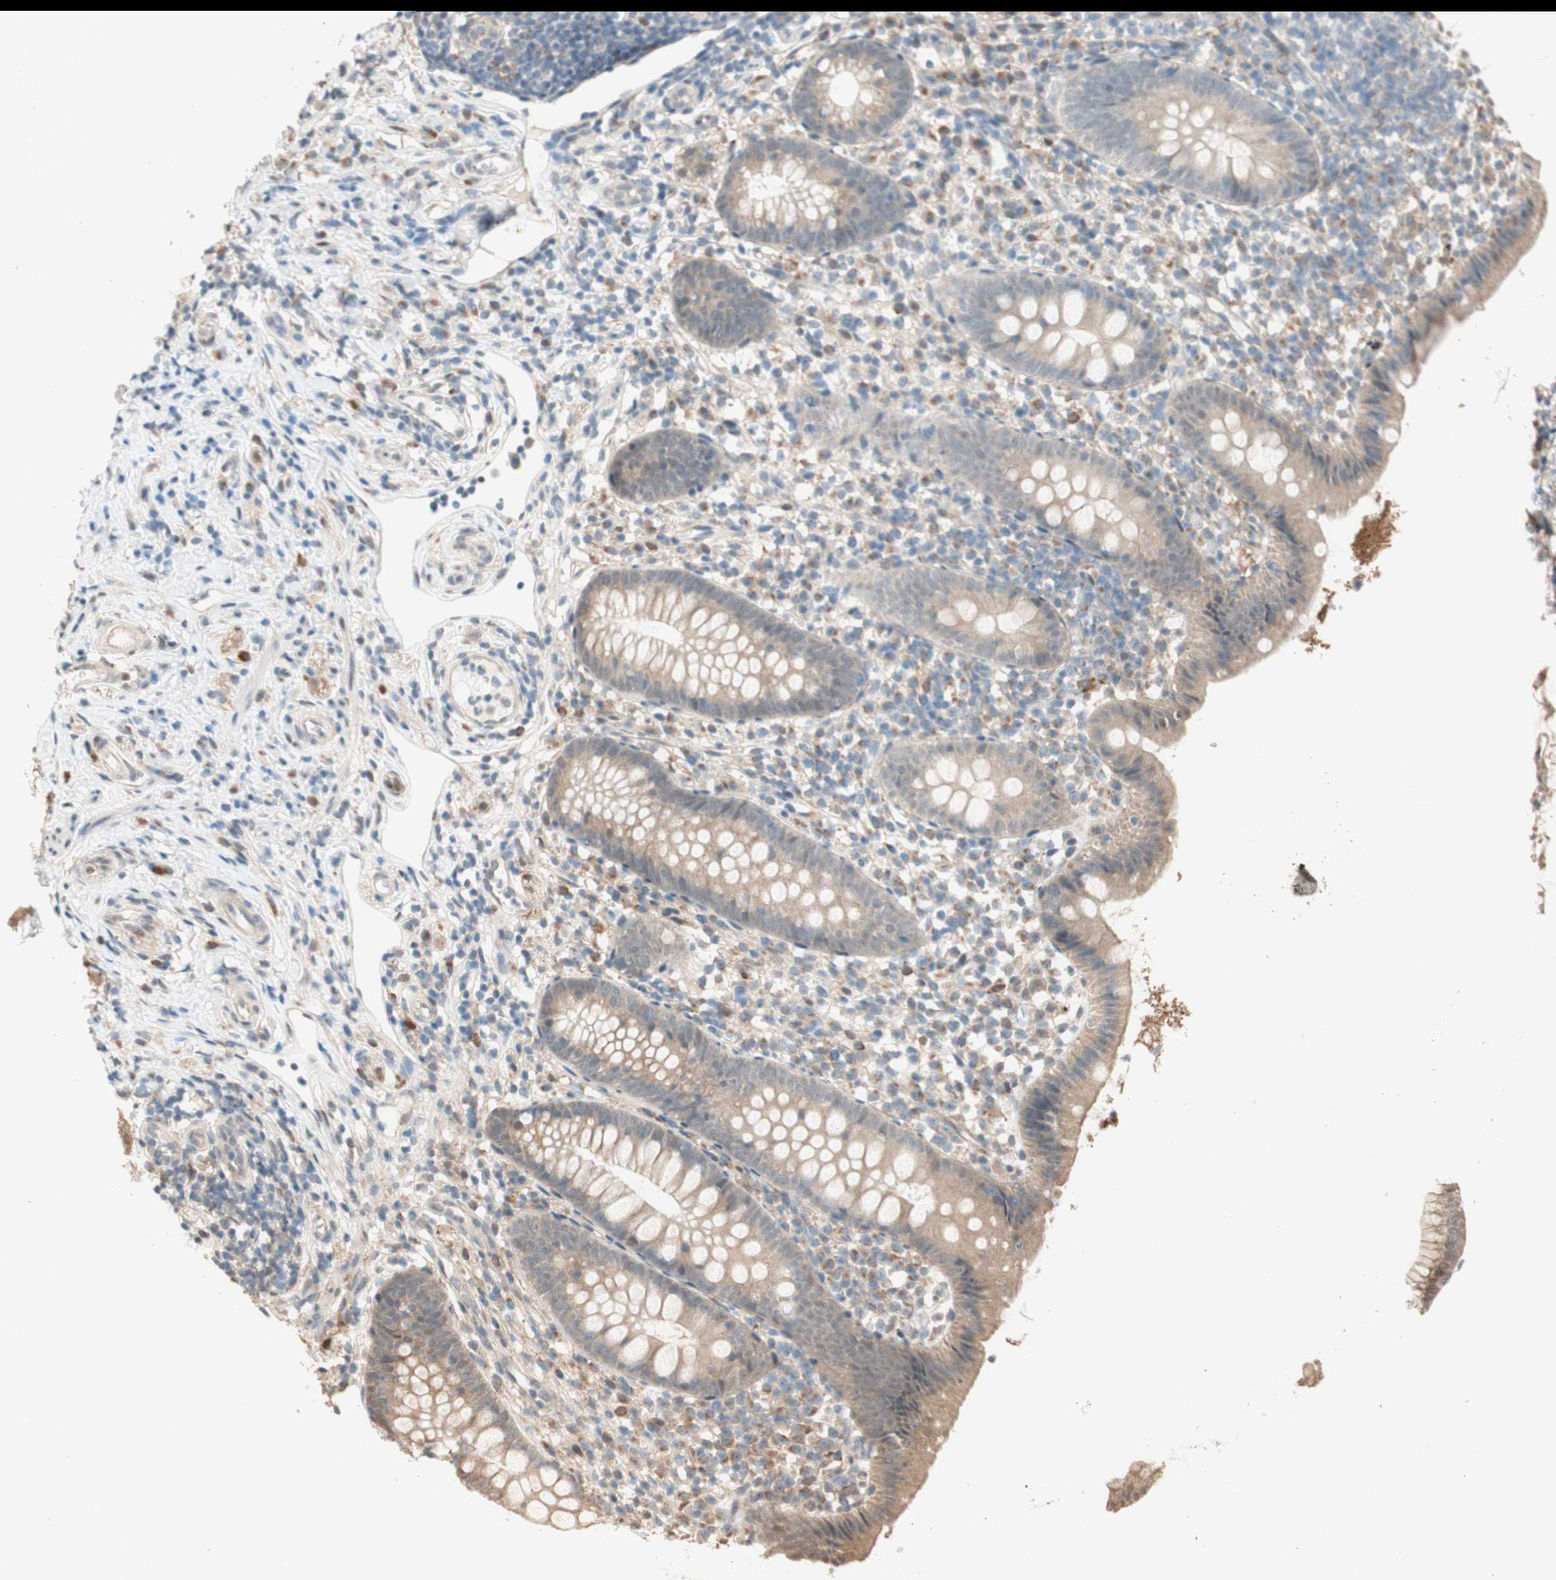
{"staining": {"intensity": "moderate", "quantity": ">75%", "location": "cytoplasmic/membranous"}, "tissue": "appendix", "cell_type": "Glandular cells", "image_type": "normal", "snomed": [{"axis": "morphology", "description": "Normal tissue, NOS"}, {"axis": "topography", "description": "Appendix"}], "caption": "This is an image of immunohistochemistry staining of unremarkable appendix, which shows moderate positivity in the cytoplasmic/membranous of glandular cells.", "gene": "CCNC", "patient": {"sex": "female", "age": 20}}